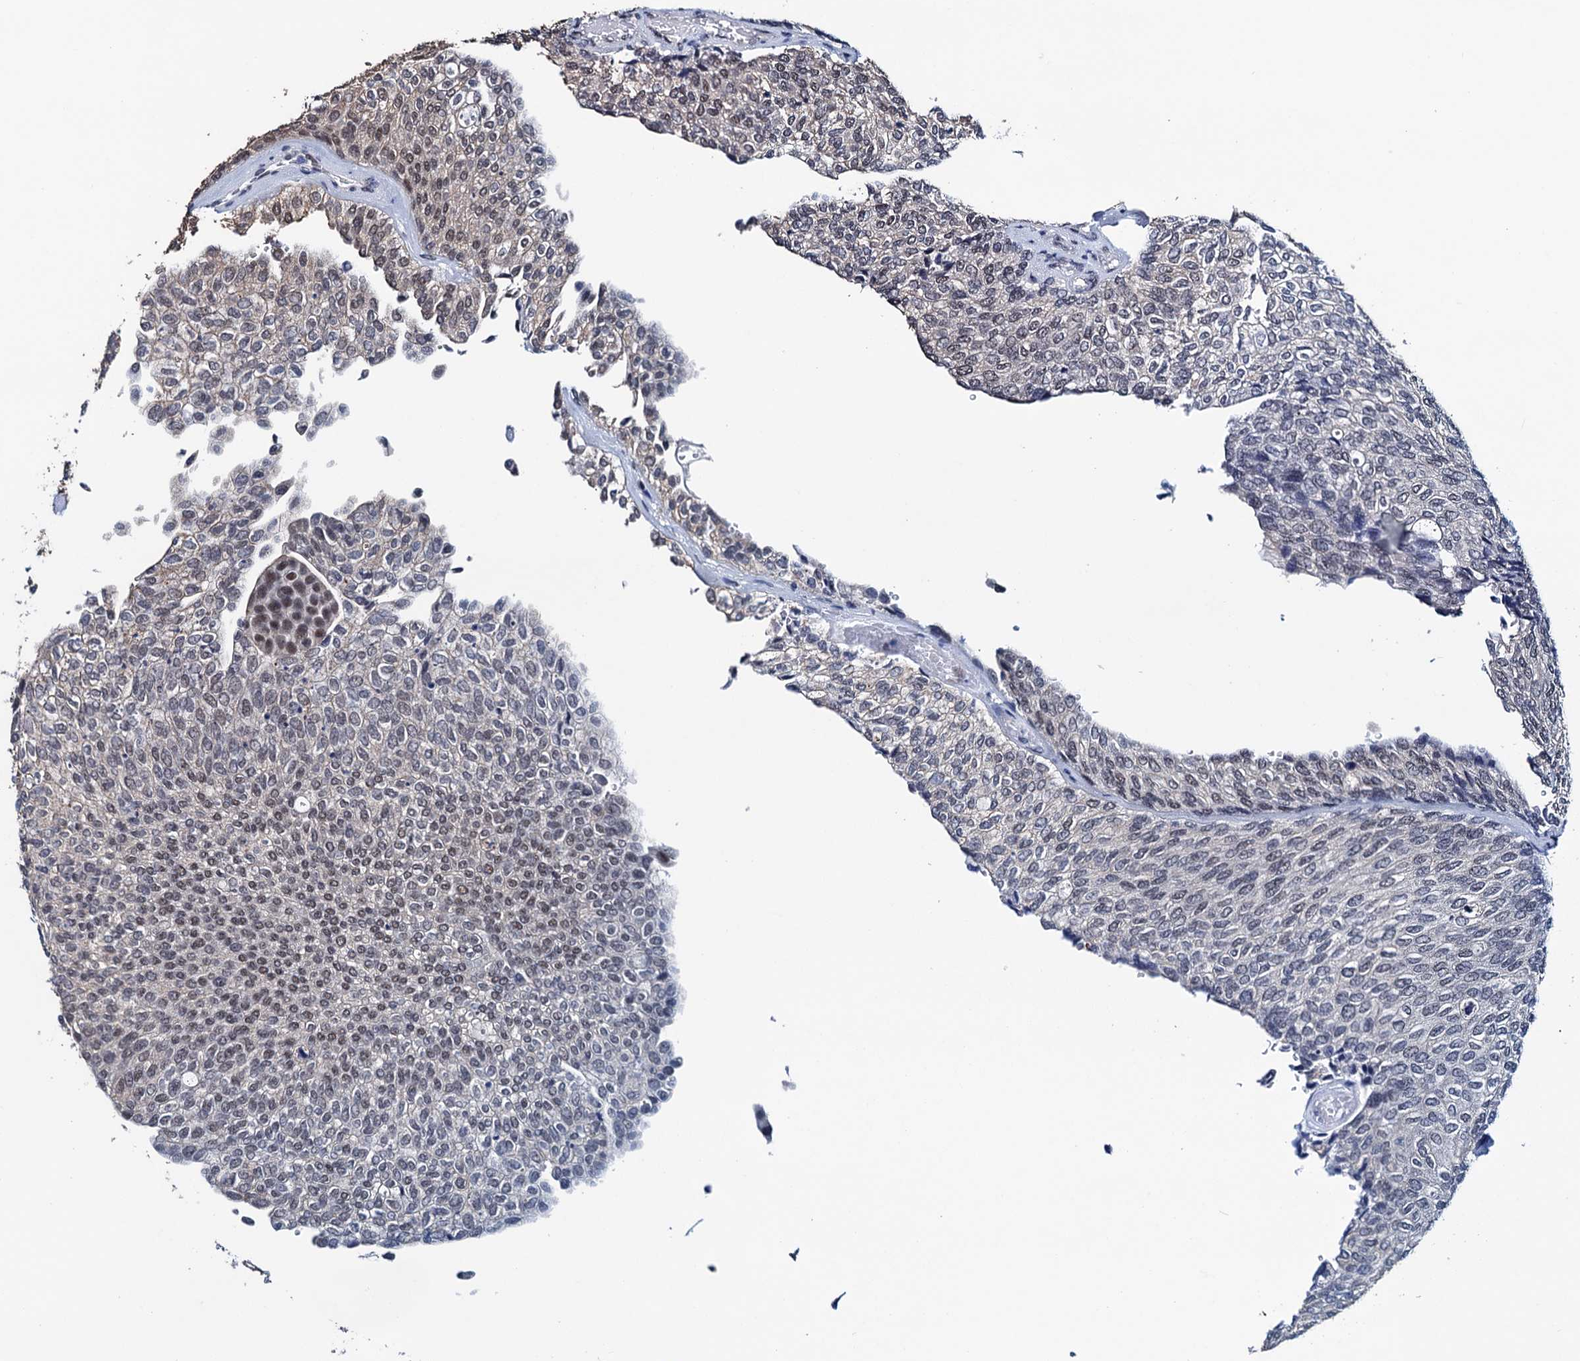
{"staining": {"intensity": "weak", "quantity": "25%-75%", "location": "nuclear"}, "tissue": "urothelial cancer", "cell_type": "Tumor cells", "image_type": "cancer", "snomed": [{"axis": "morphology", "description": "Urothelial carcinoma, Low grade"}, {"axis": "topography", "description": "Urinary bladder"}], "caption": "A micrograph of human urothelial carcinoma (low-grade) stained for a protein demonstrates weak nuclear brown staining in tumor cells.", "gene": "FNBP4", "patient": {"sex": "female", "age": 79}}